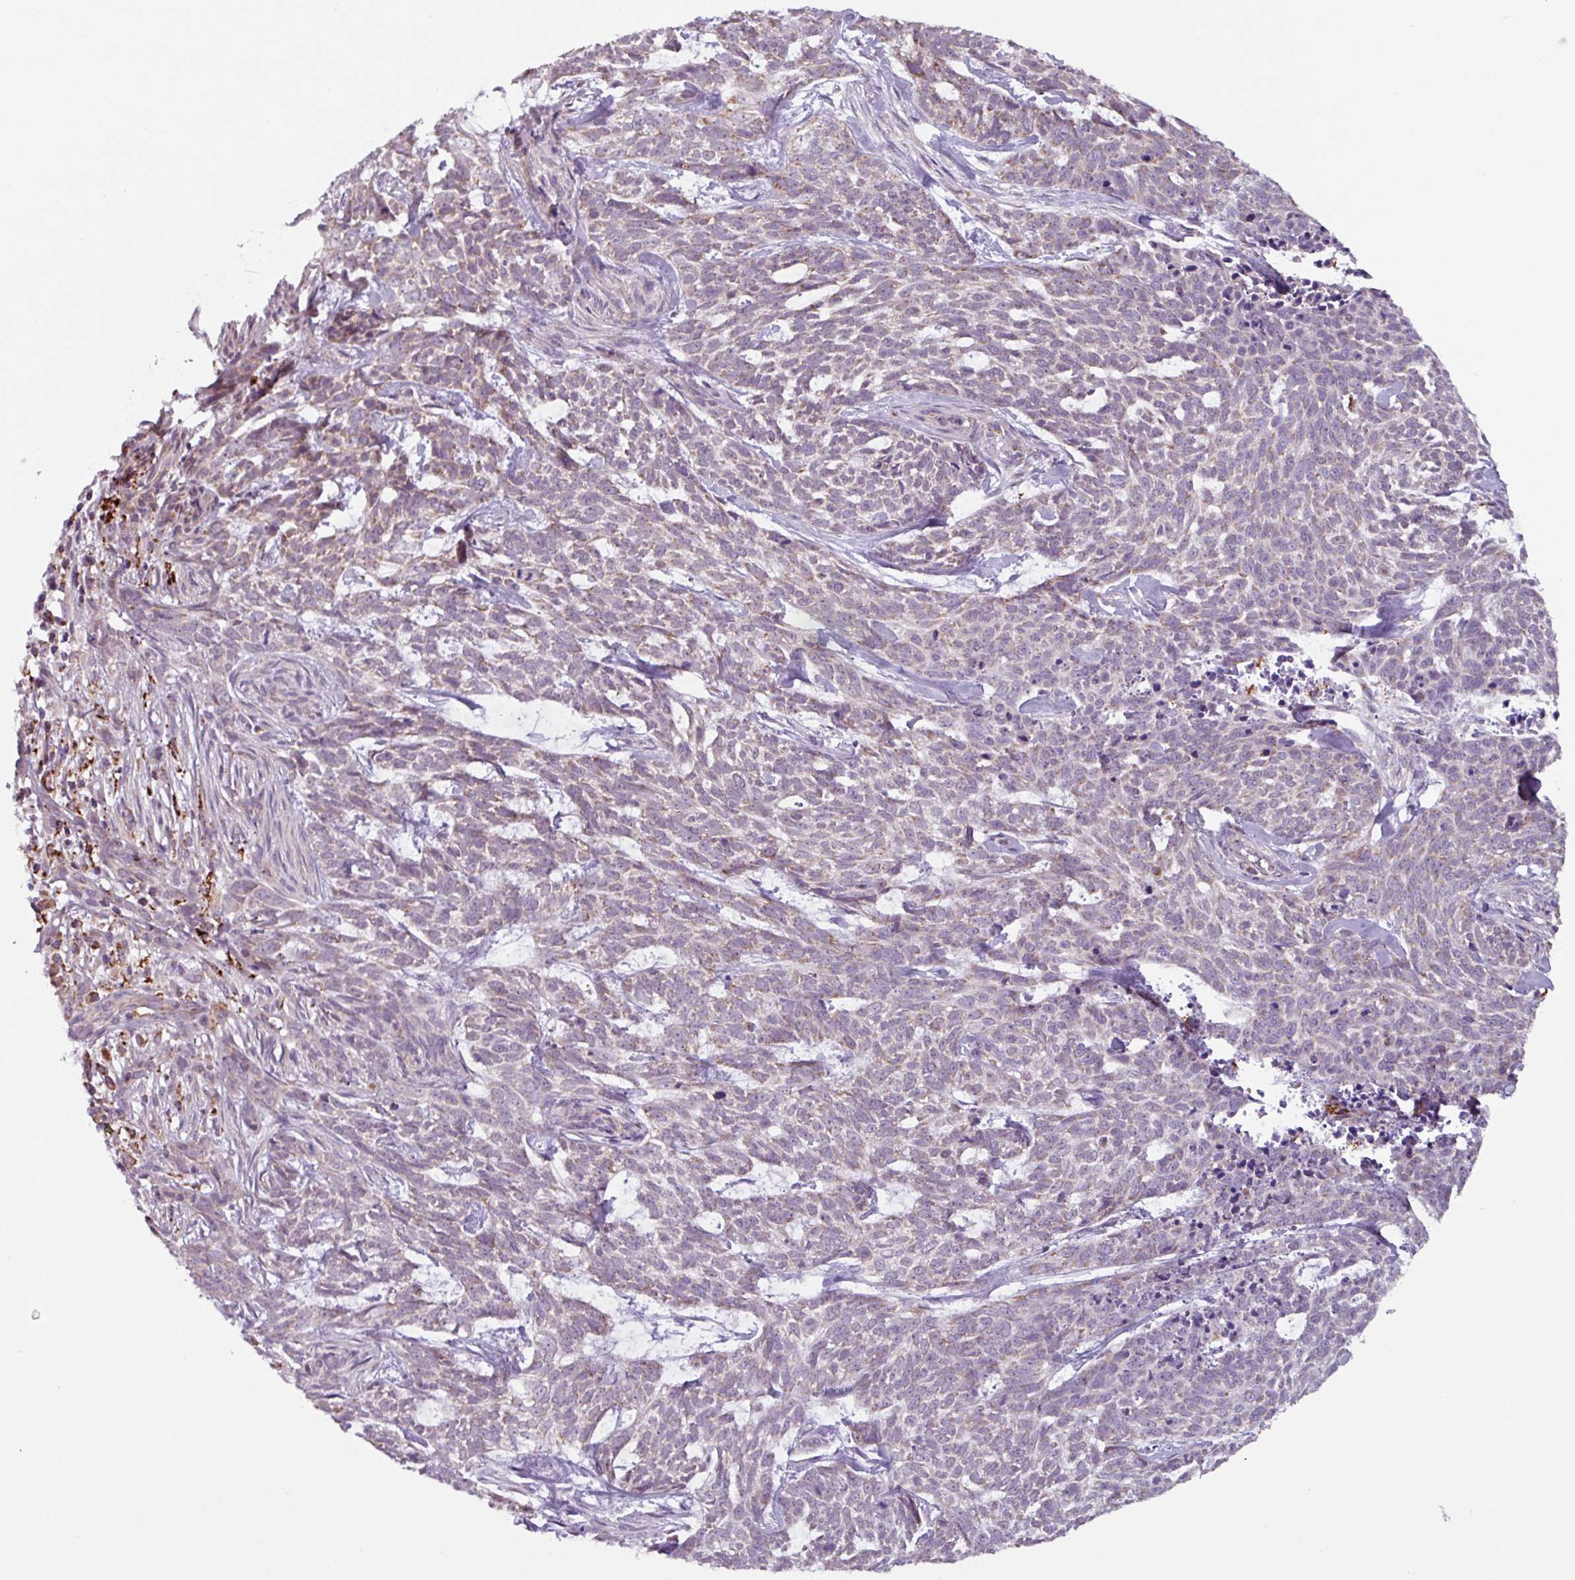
{"staining": {"intensity": "negative", "quantity": "none", "location": "none"}, "tissue": "skin cancer", "cell_type": "Tumor cells", "image_type": "cancer", "snomed": [{"axis": "morphology", "description": "Basal cell carcinoma"}, {"axis": "topography", "description": "Skin"}], "caption": "Skin cancer (basal cell carcinoma) stained for a protein using immunohistochemistry exhibits no positivity tumor cells.", "gene": "AKIRIN1", "patient": {"sex": "female", "age": 93}}